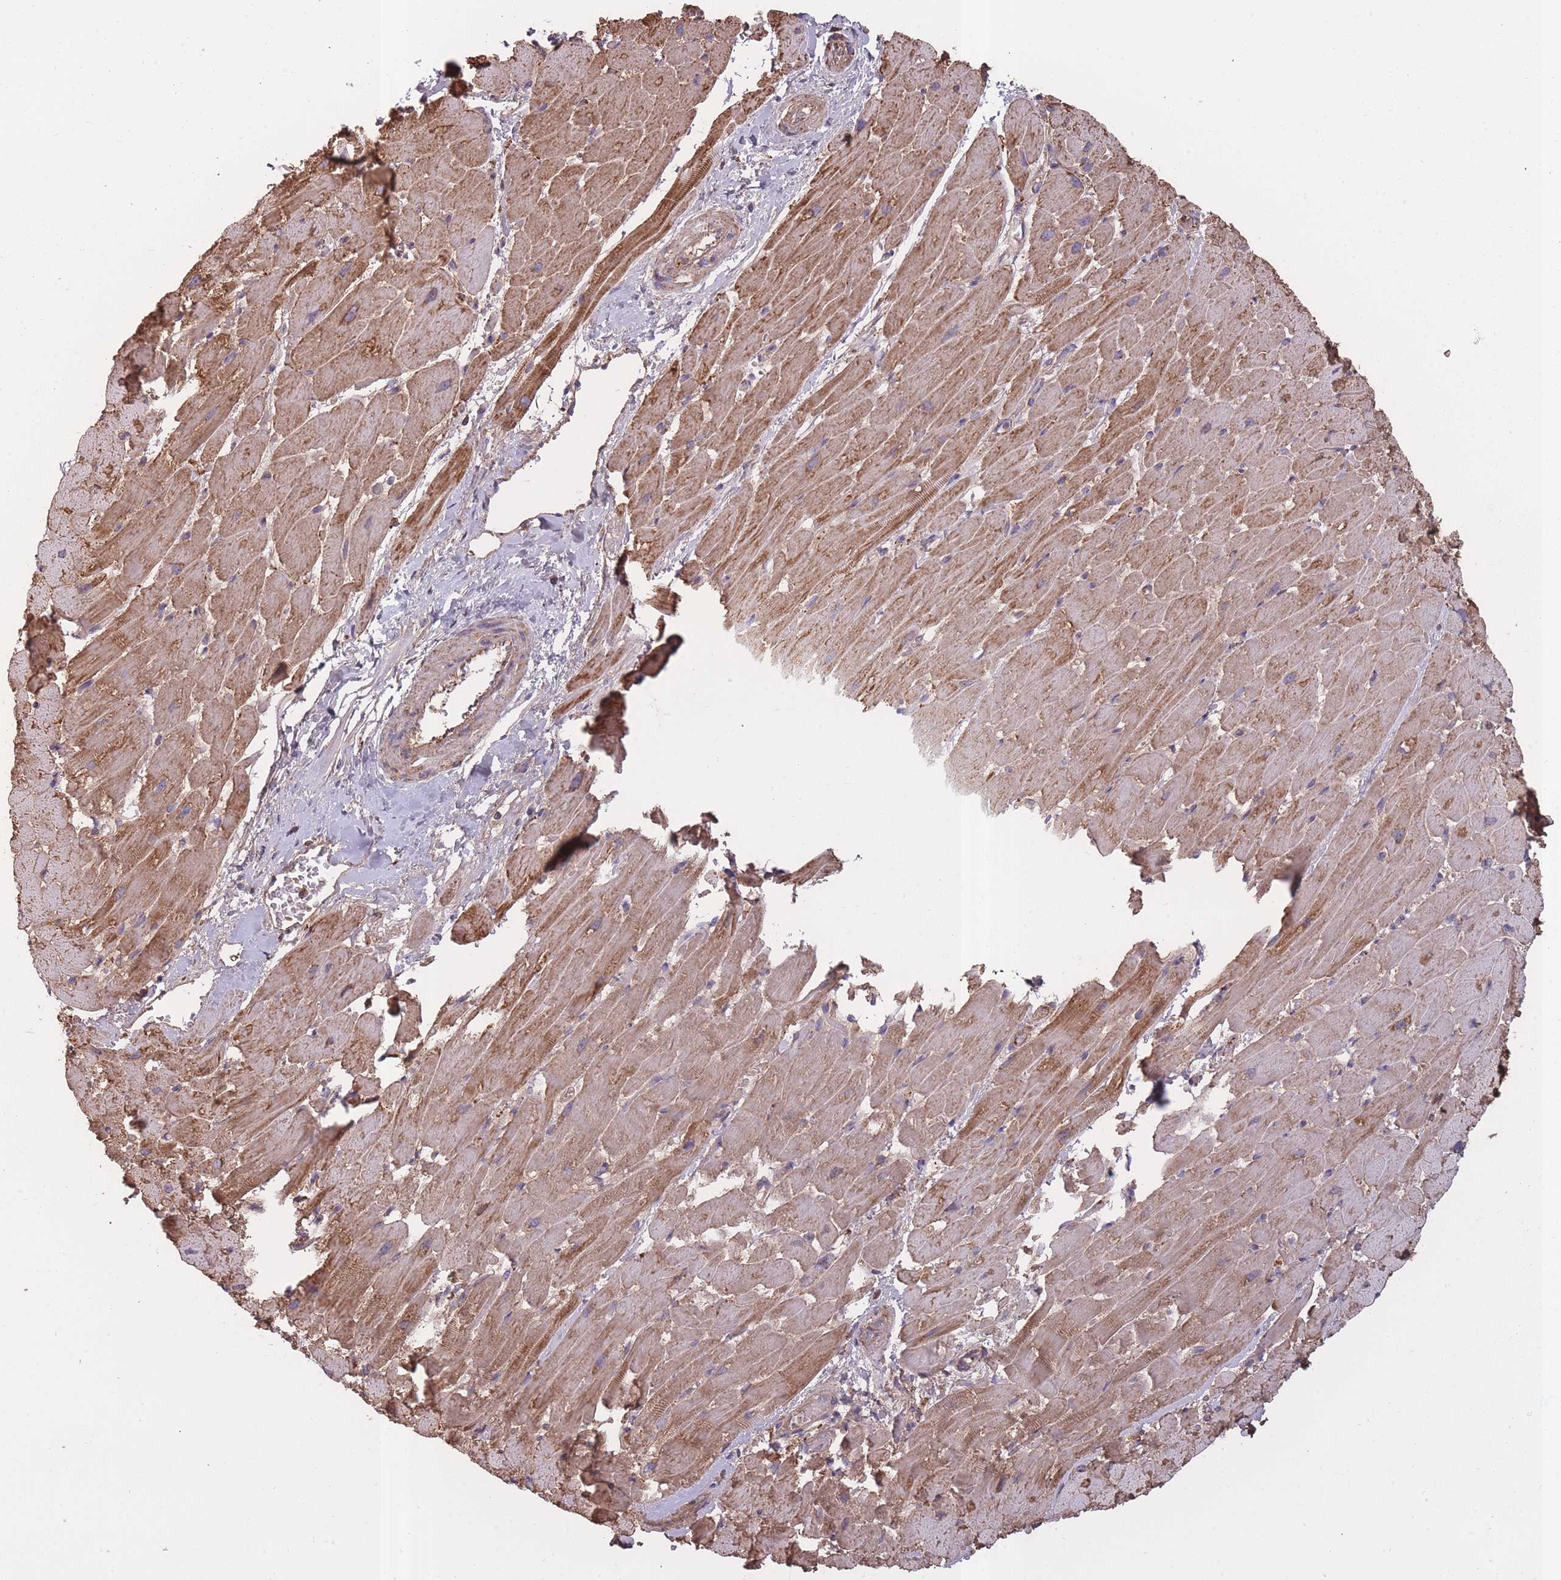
{"staining": {"intensity": "moderate", "quantity": ">75%", "location": "cytoplasmic/membranous,nuclear"}, "tissue": "heart muscle", "cell_type": "Cardiomyocytes", "image_type": "normal", "snomed": [{"axis": "morphology", "description": "Normal tissue, NOS"}, {"axis": "topography", "description": "Heart"}], "caption": "Cardiomyocytes exhibit medium levels of moderate cytoplasmic/membranous,nuclear staining in approximately >75% of cells in normal heart muscle. (IHC, brightfield microscopy, high magnification).", "gene": "KAT2A", "patient": {"sex": "male", "age": 37}}